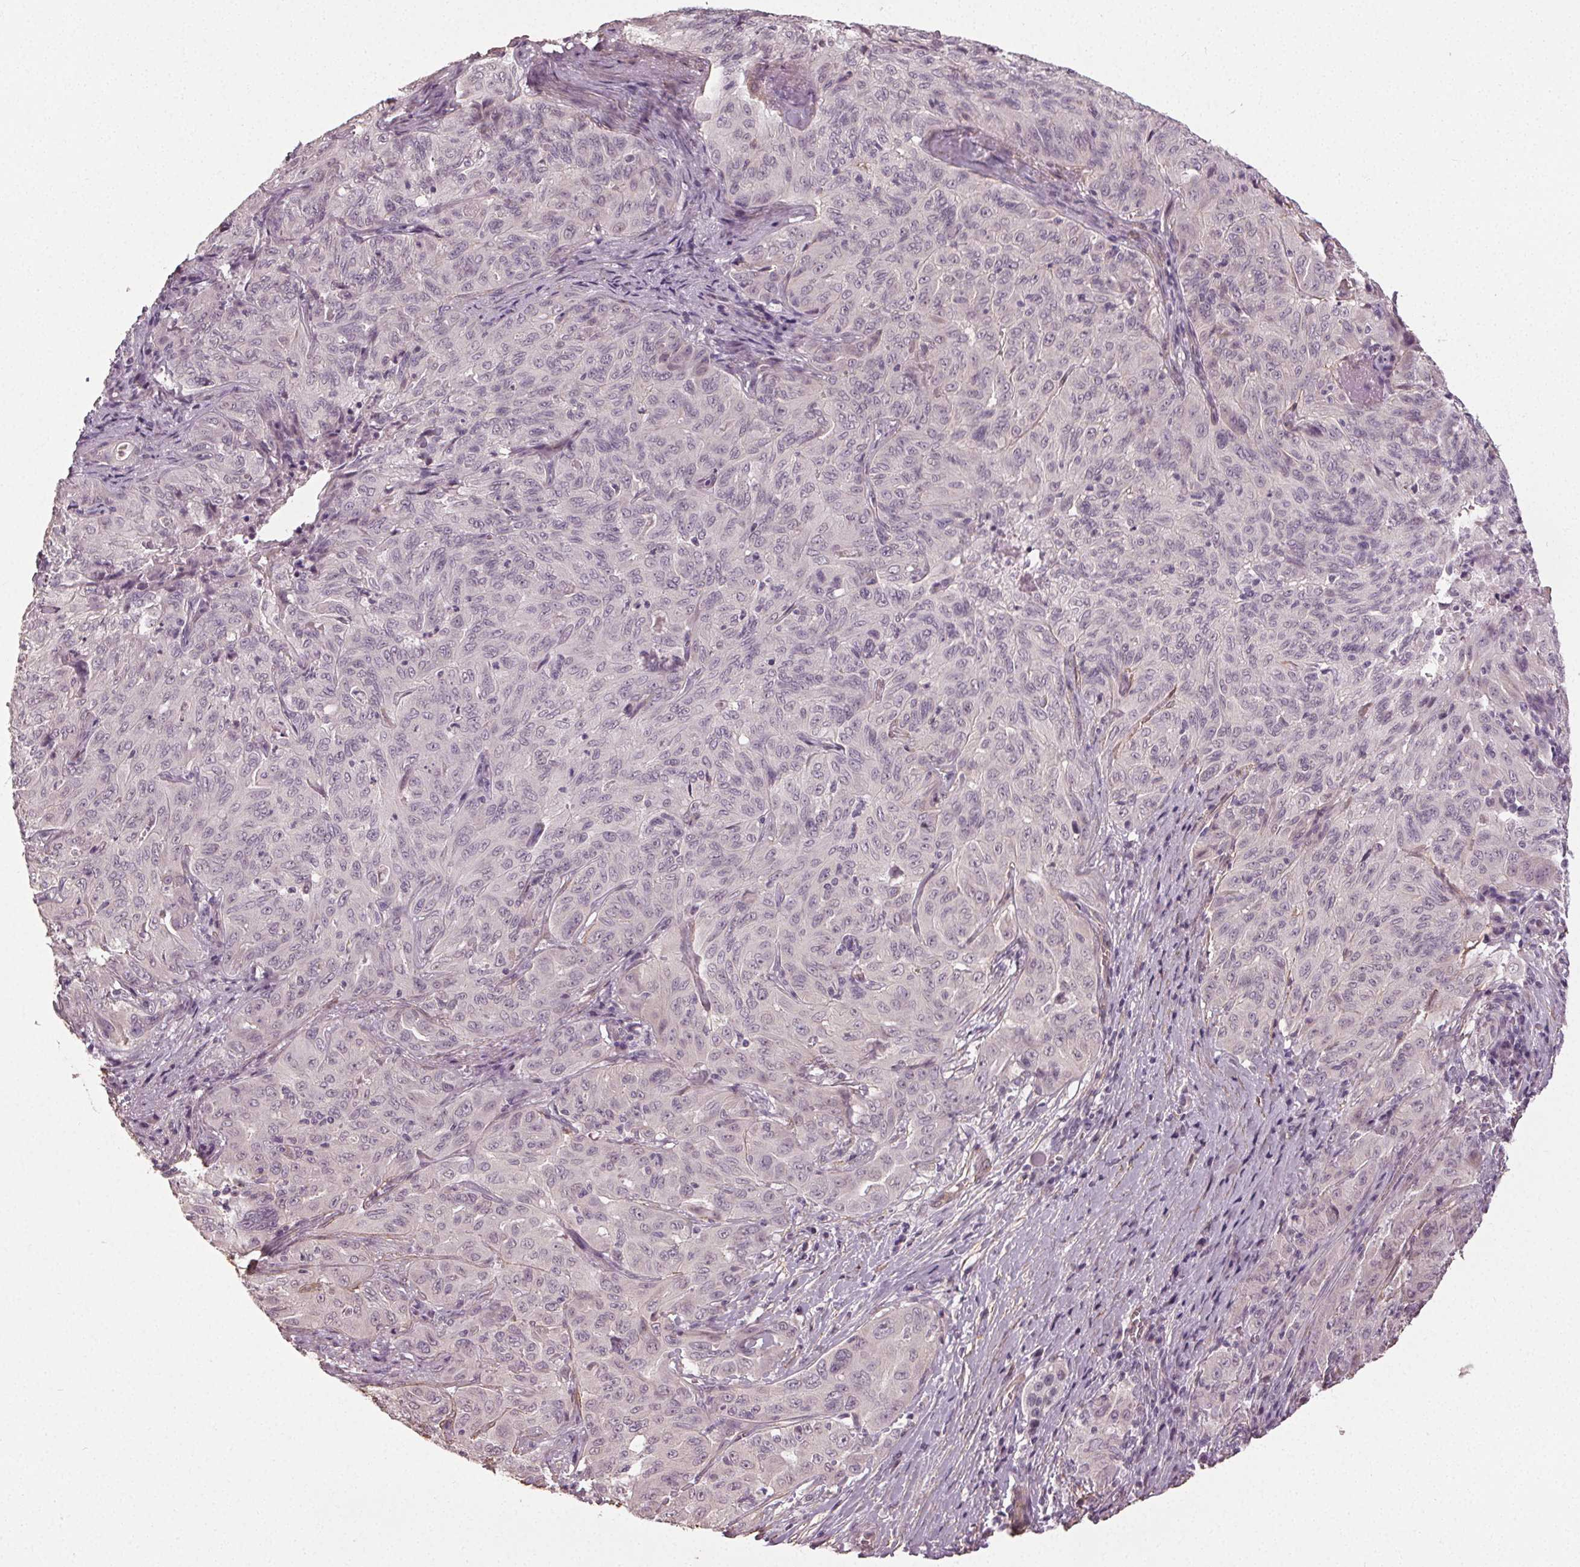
{"staining": {"intensity": "negative", "quantity": "none", "location": "none"}, "tissue": "pancreatic cancer", "cell_type": "Tumor cells", "image_type": "cancer", "snomed": [{"axis": "morphology", "description": "Adenocarcinoma, NOS"}, {"axis": "topography", "description": "Pancreas"}], "caption": "Pancreatic cancer stained for a protein using immunohistochemistry reveals no expression tumor cells.", "gene": "PKP1", "patient": {"sex": "male", "age": 63}}